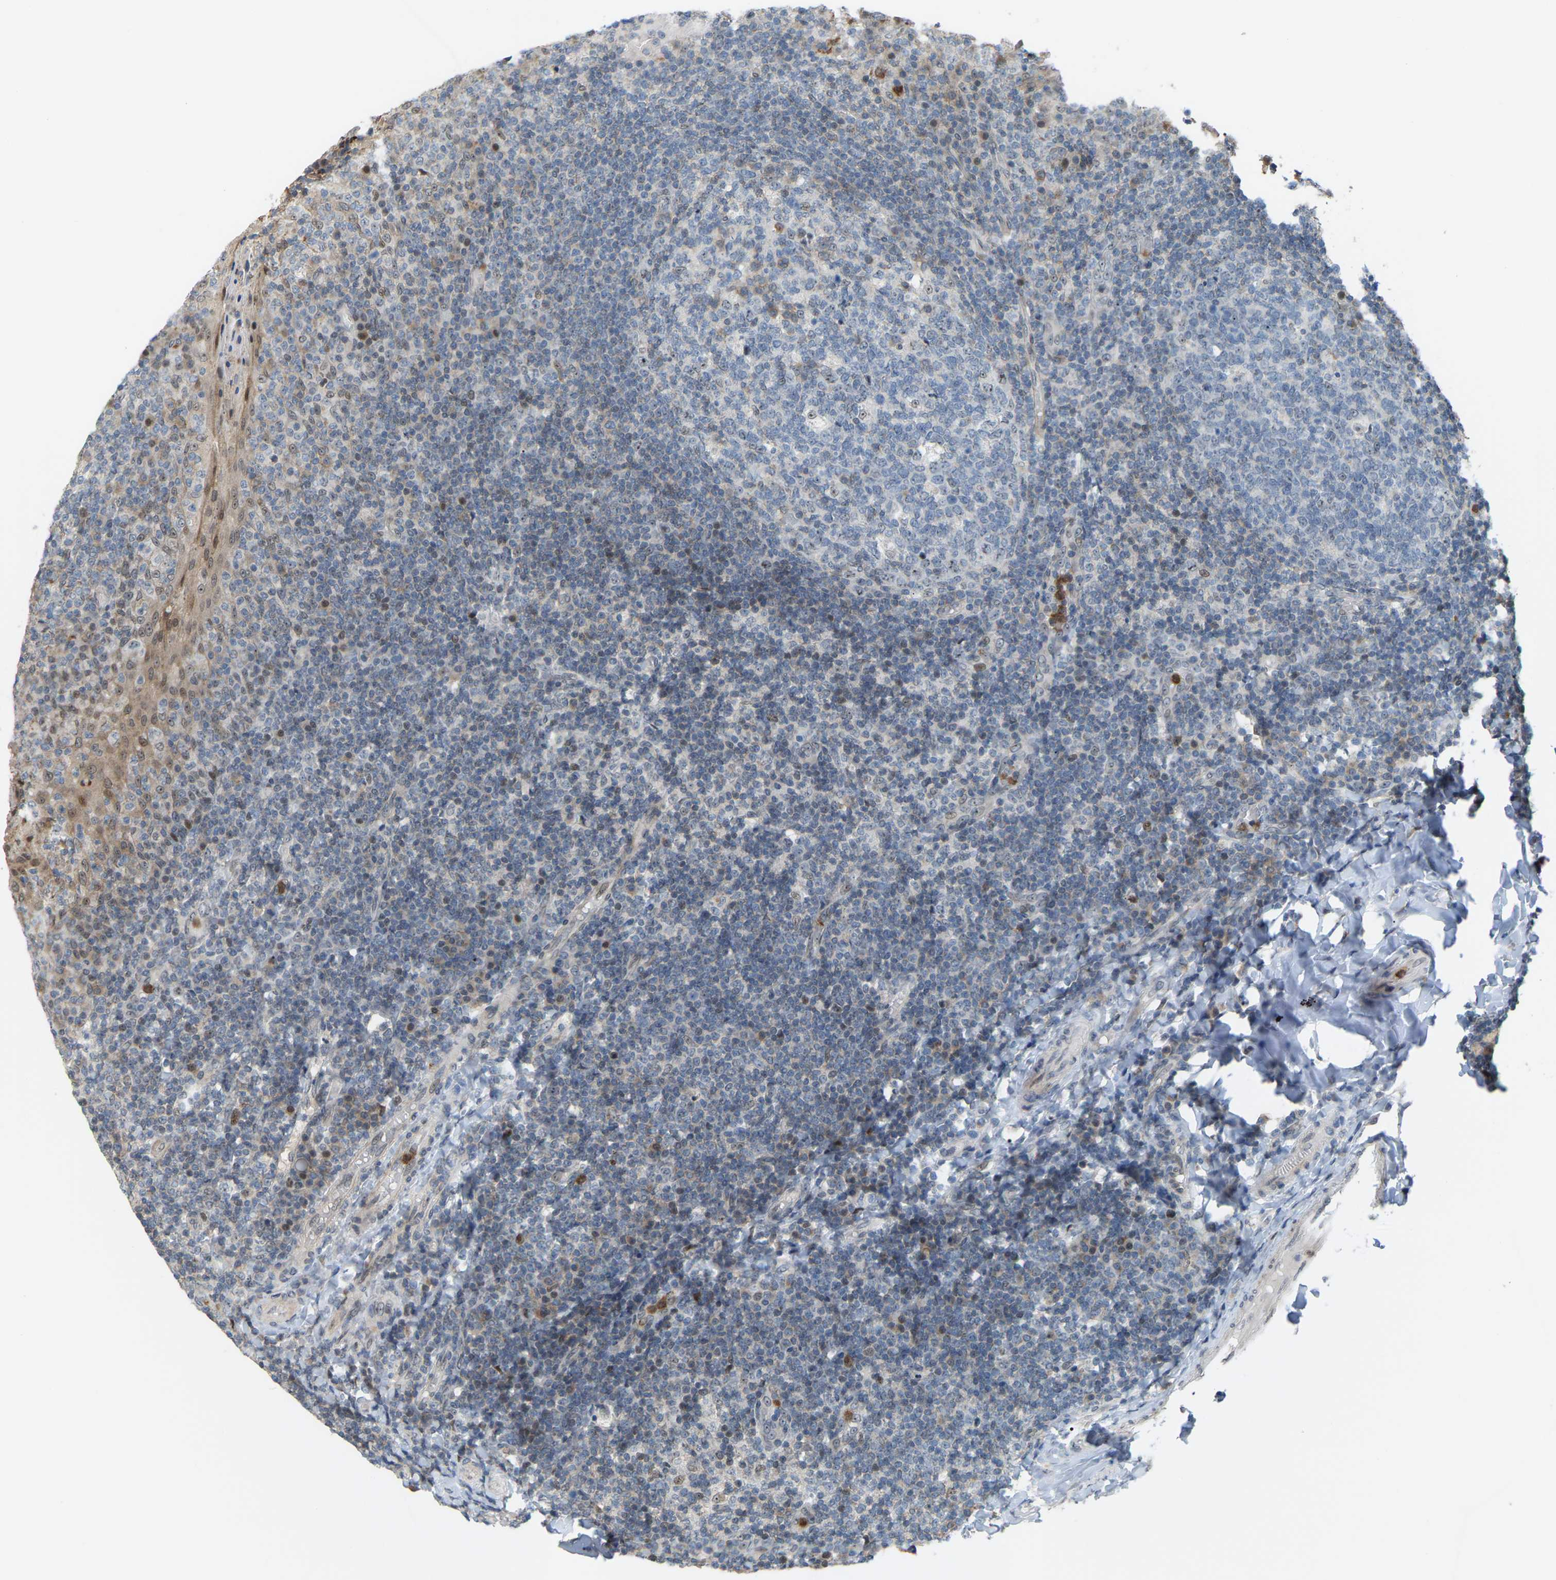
{"staining": {"intensity": "weak", "quantity": "<25%", "location": "cytoplasmic/membranous,nuclear"}, "tissue": "tonsil", "cell_type": "Germinal center cells", "image_type": "normal", "snomed": [{"axis": "morphology", "description": "Normal tissue, NOS"}, {"axis": "topography", "description": "Tonsil"}], "caption": "Immunohistochemistry photomicrograph of unremarkable human tonsil stained for a protein (brown), which displays no positivity in germinal center cells. (Brightfield microscopy of DAB immunohistochemistry at high magnification).", "gene": "CROT", "patient": {"sex": "female", "age": 19}}